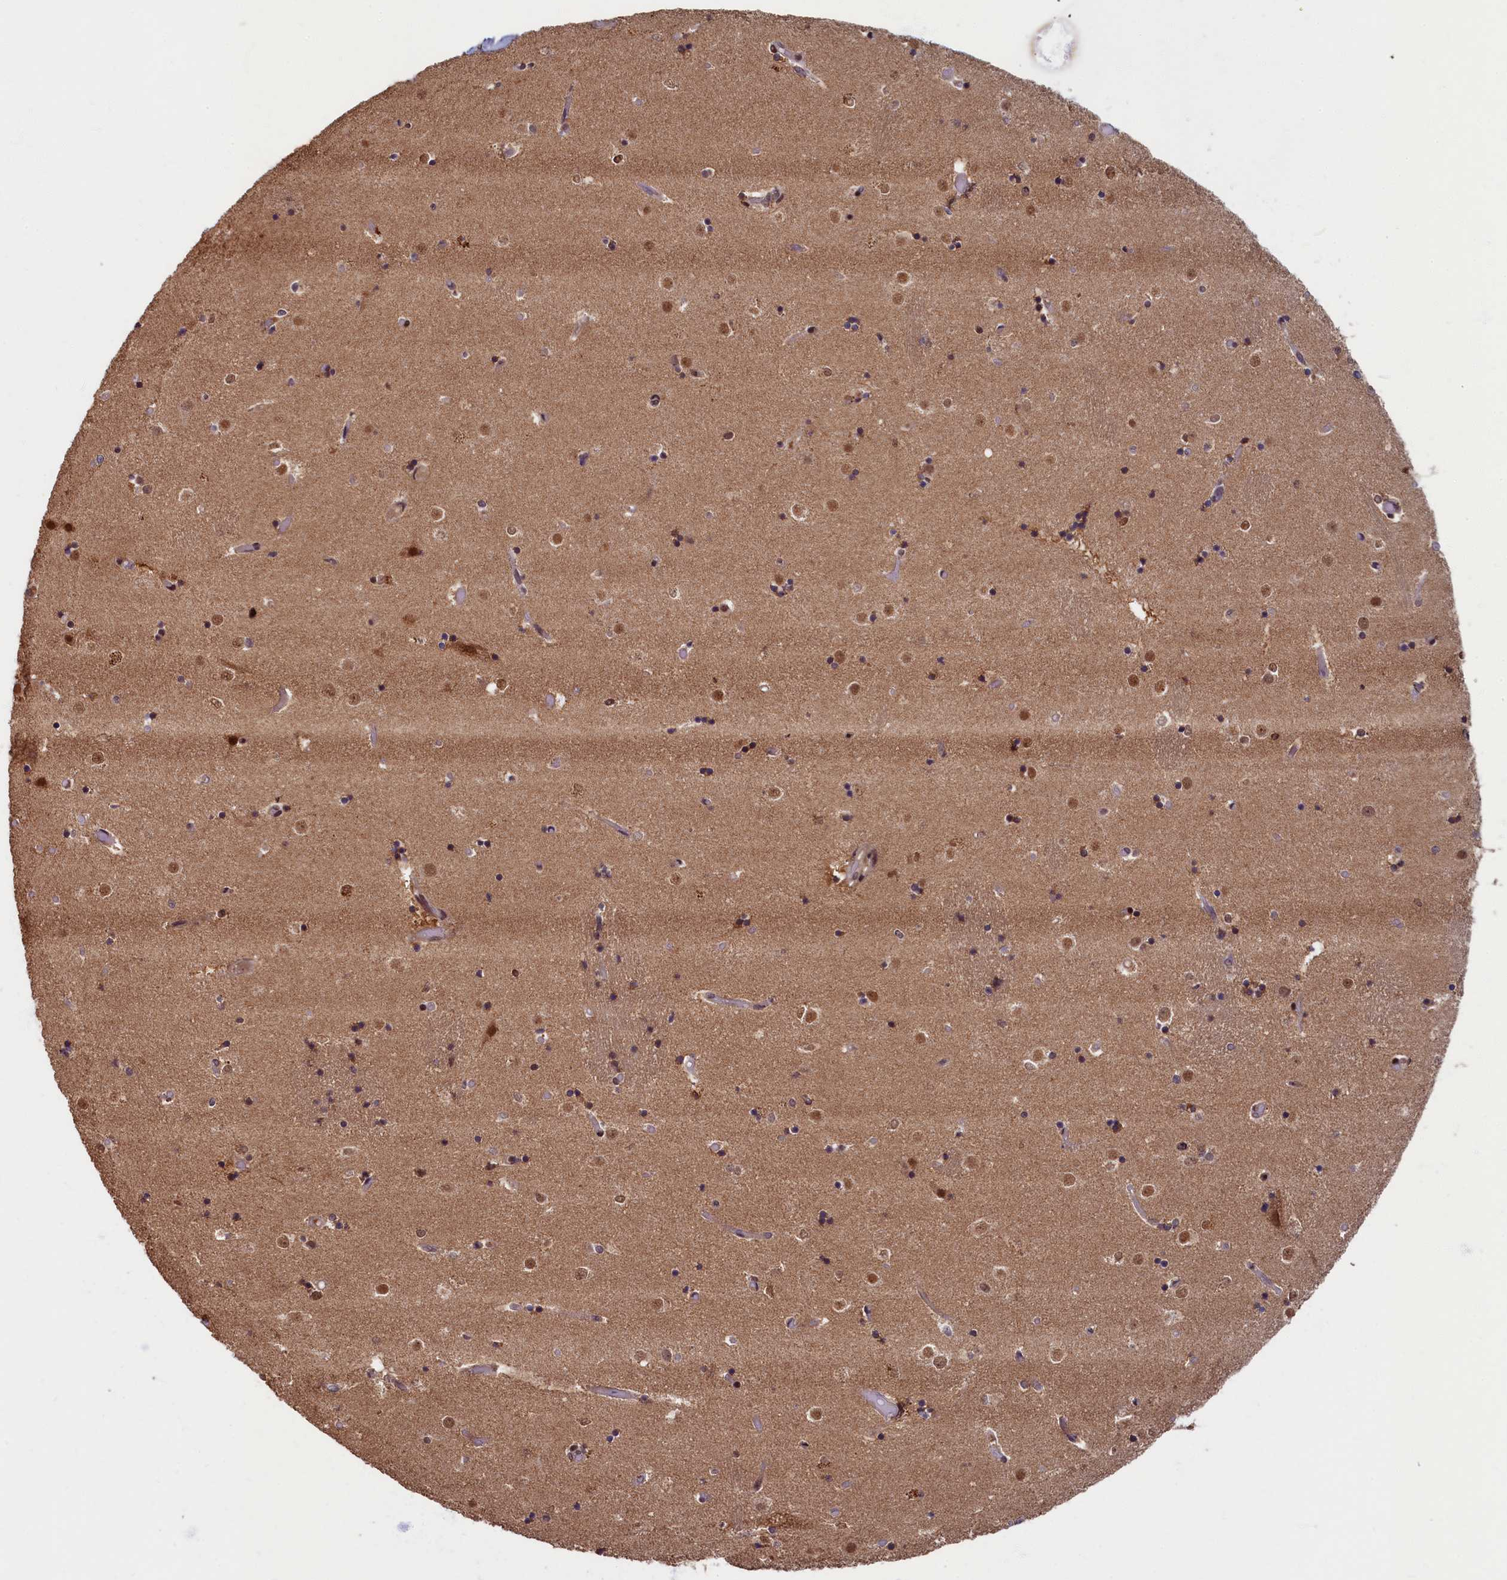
{"staining": {"intensity": "weak", "quantity": "25%-75%", "location": "cytoplasmic/membranous"}, "tissue": "caudate", "cell_type": "Glial cells", "image_type": "normal", "snomed": [{"axis": "morphology", "description": "Normal tissue, NOS"}, {"axis": "topography", "description": "Lateral ventricle wall"}], "caption": "Protein staining by immunohistochemistry shows weak cytoplasmic/membranous staining in approximately 25%-75% of glial cells in unremarkable caudate.", "gene": "BRCA1", "patient": {"sex": "female", "age": 52}}